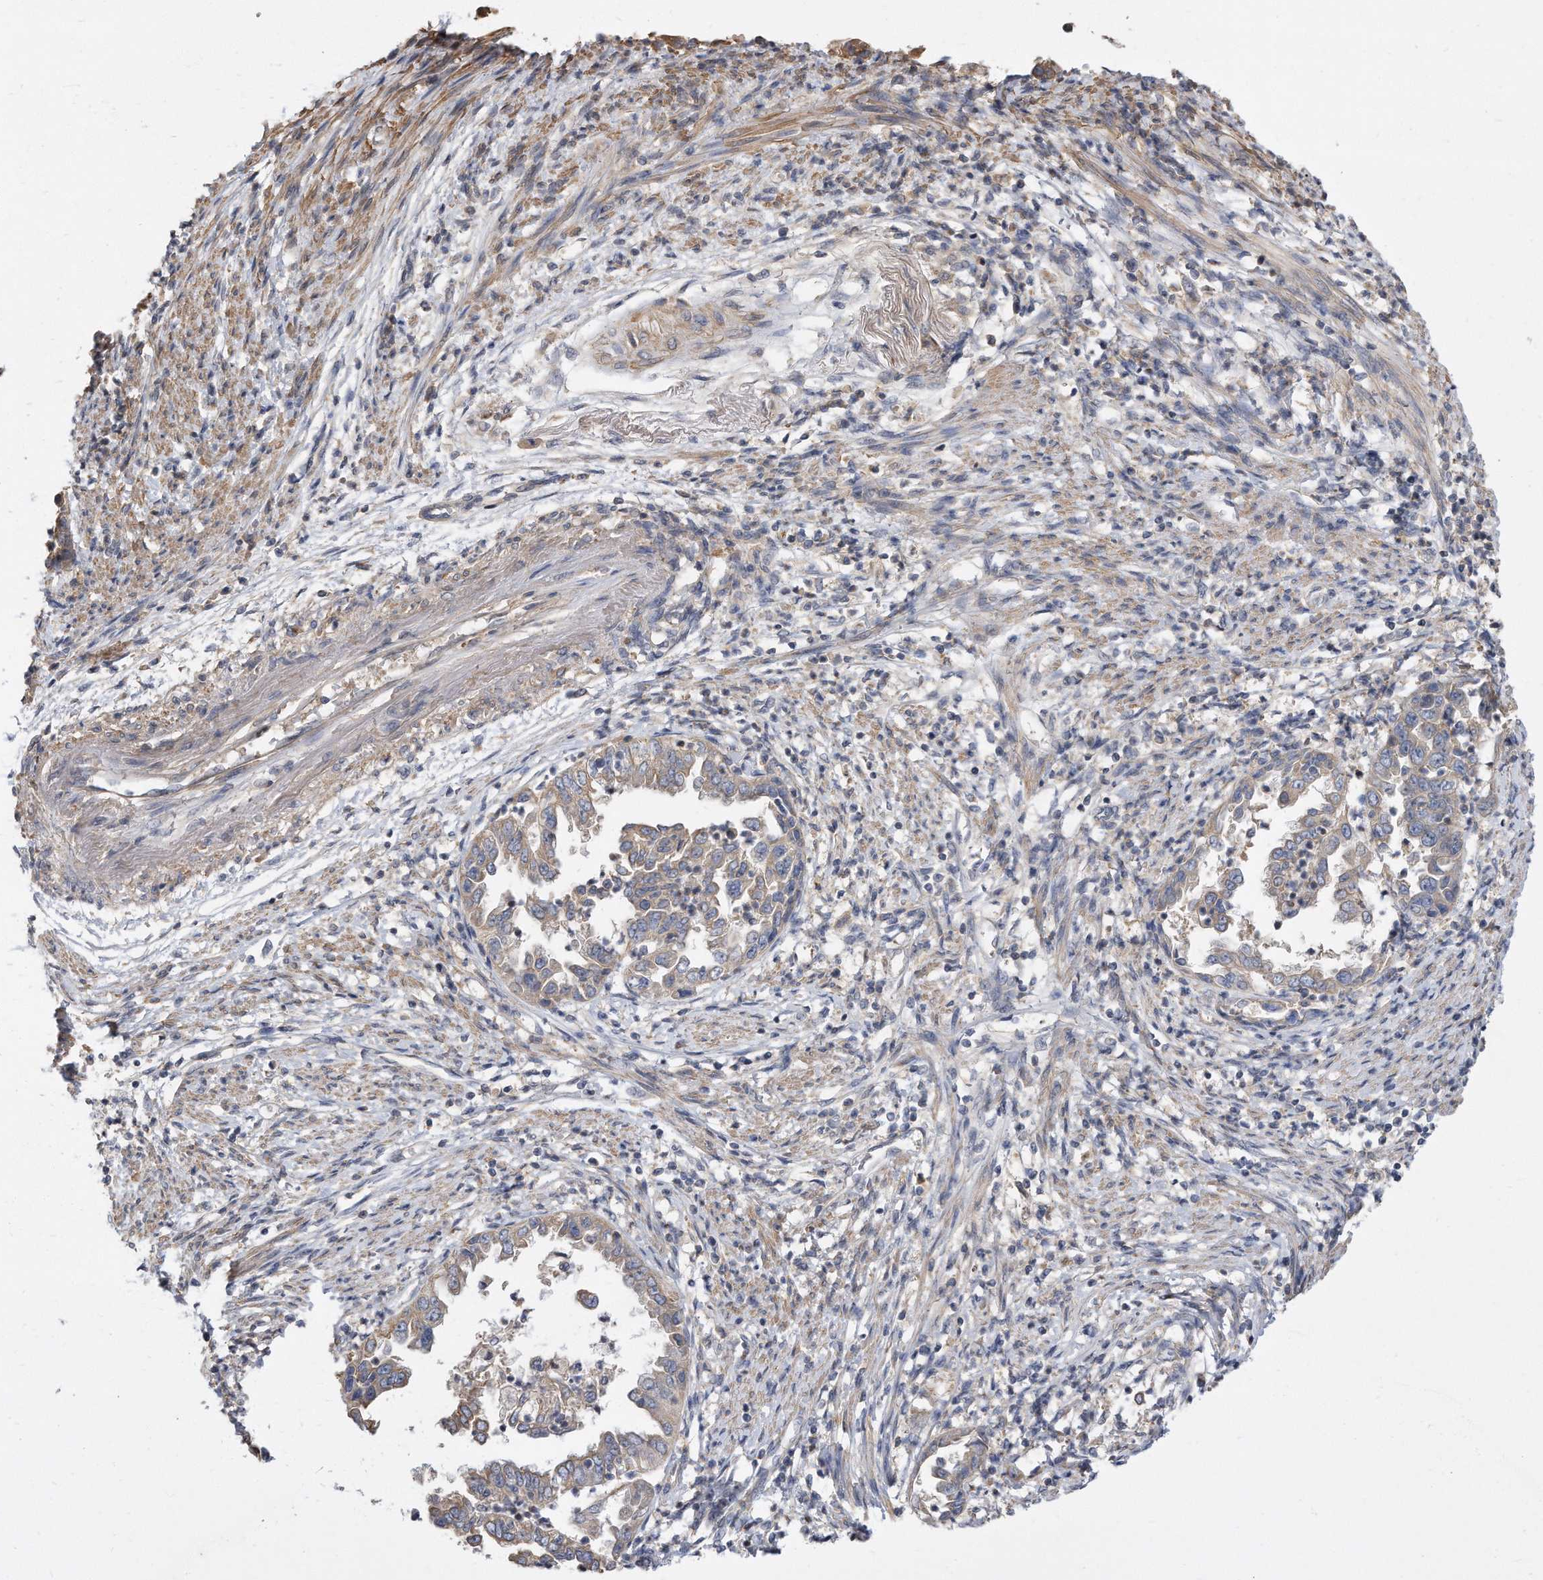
{"staining": {"intensity": "weak", "quantity": "<25%", "location": "cytoplasmic/membranous"}, "tissue": "endometrial cancer", "cell_type": "Tumor cells", "image_type": "cancer", "snomed": [{"axis": "morphology", "description": "Adenocarcinoma, NOS"}, {"axis": "topography", "description": "Endometrium"}], "caption": "An immunohistochemistry (IHC) photomicrograph of adenocarcinoma (endometrial) is shown. There is no staining in tumor cells of adenocarcinoma (endometrial).", "gene": "TCP1", "patient": {"sex": "female", "age": 85}}